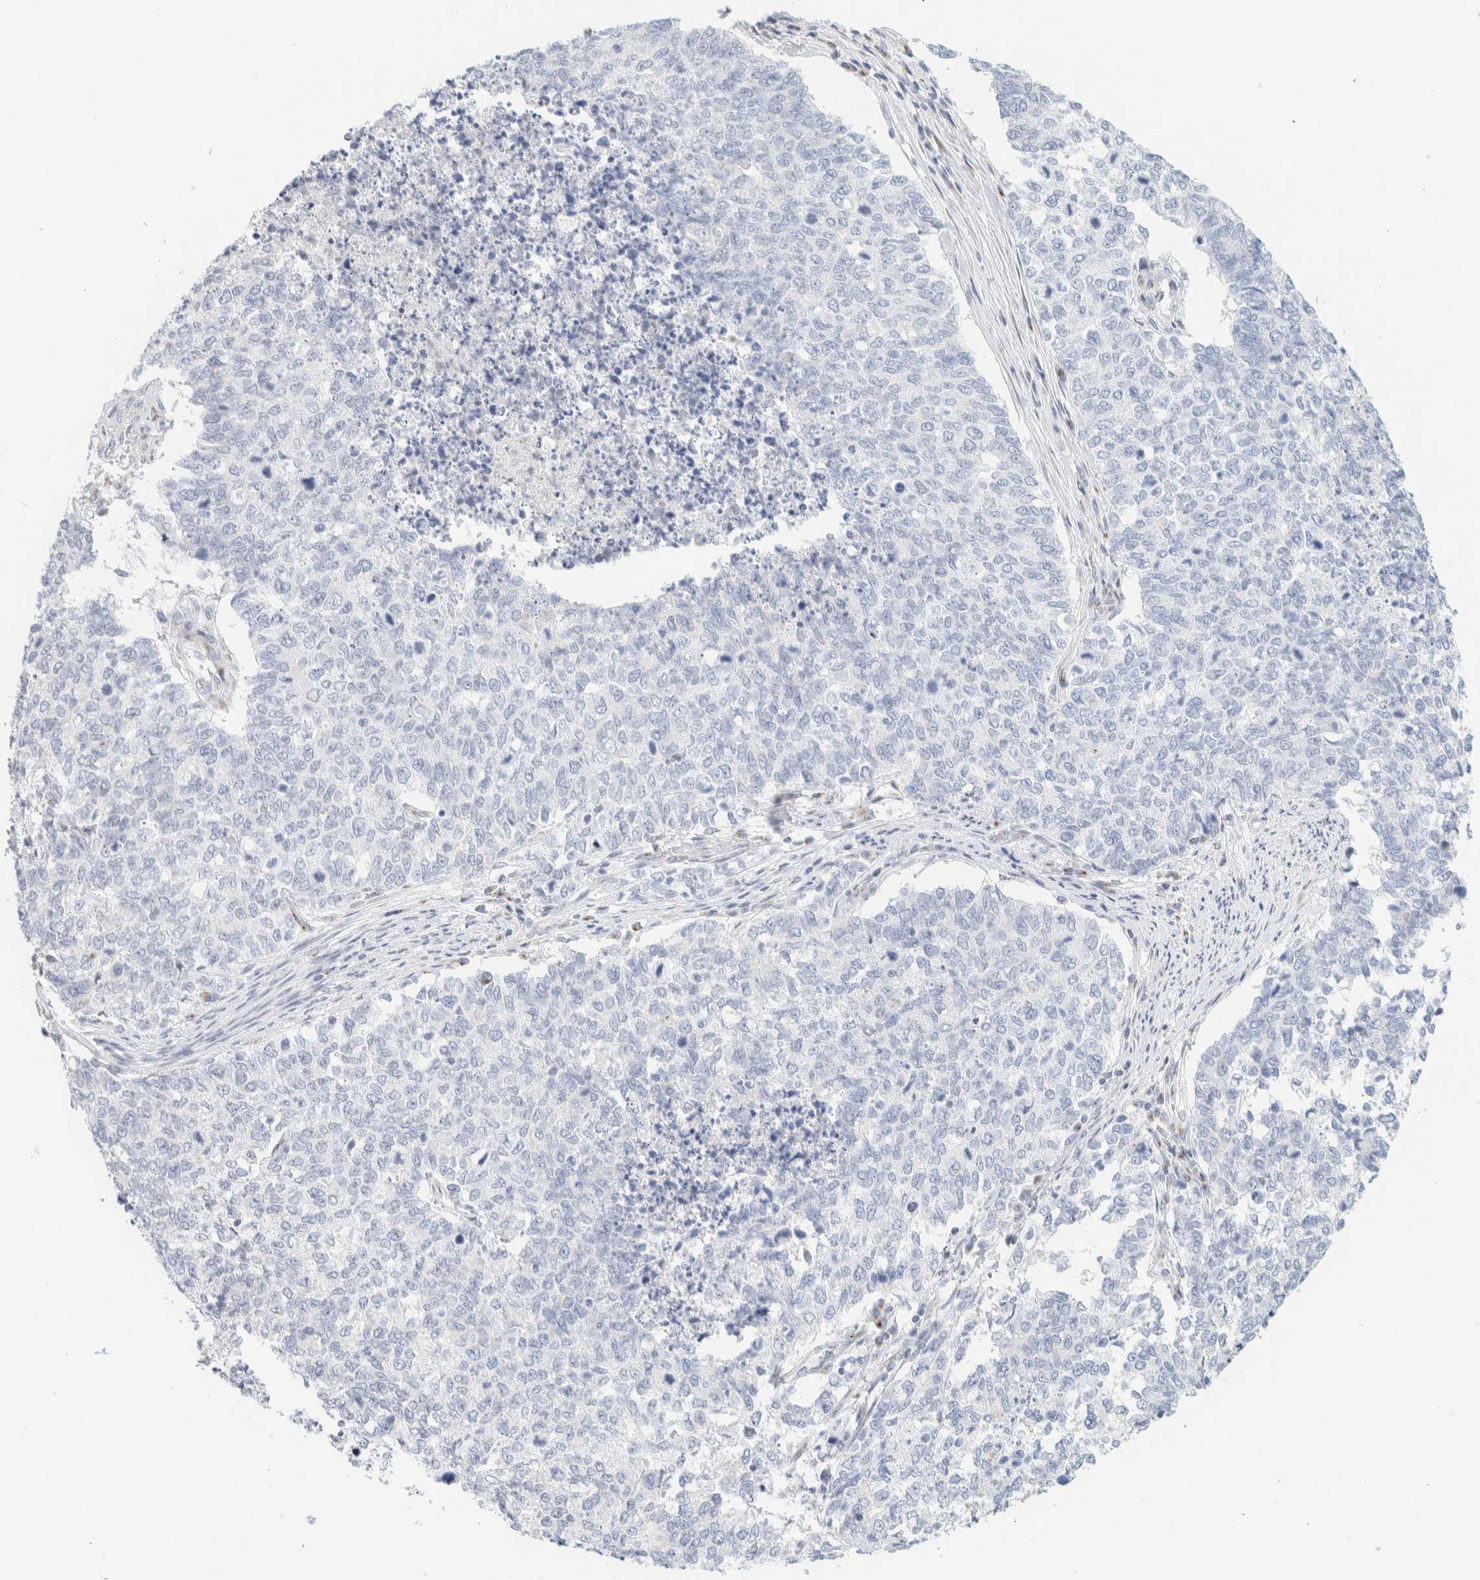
{"staining": {"intensity": "negative", "quantity": "none", "location": "none"}, "tissue": "cervical cancer", "cell_type": "Tumor cells", "image_type": "cancer", "snomed": [{"axis": "morphology", "description": "Squamous cell carcinoma, NOS"}, {"axis": "topography", "description": "Cervix"}], "caption": "An immunohistochemistry histopathology image of cervical cancer (squamous cell carcinoma) is shown. There is no staining in tumor cells of cervical cancer (squamous cell carcinoma). Nuclei are stained in blue.", "gene": "SPNS3", "patient": {"sex": "female", "age": 63}}